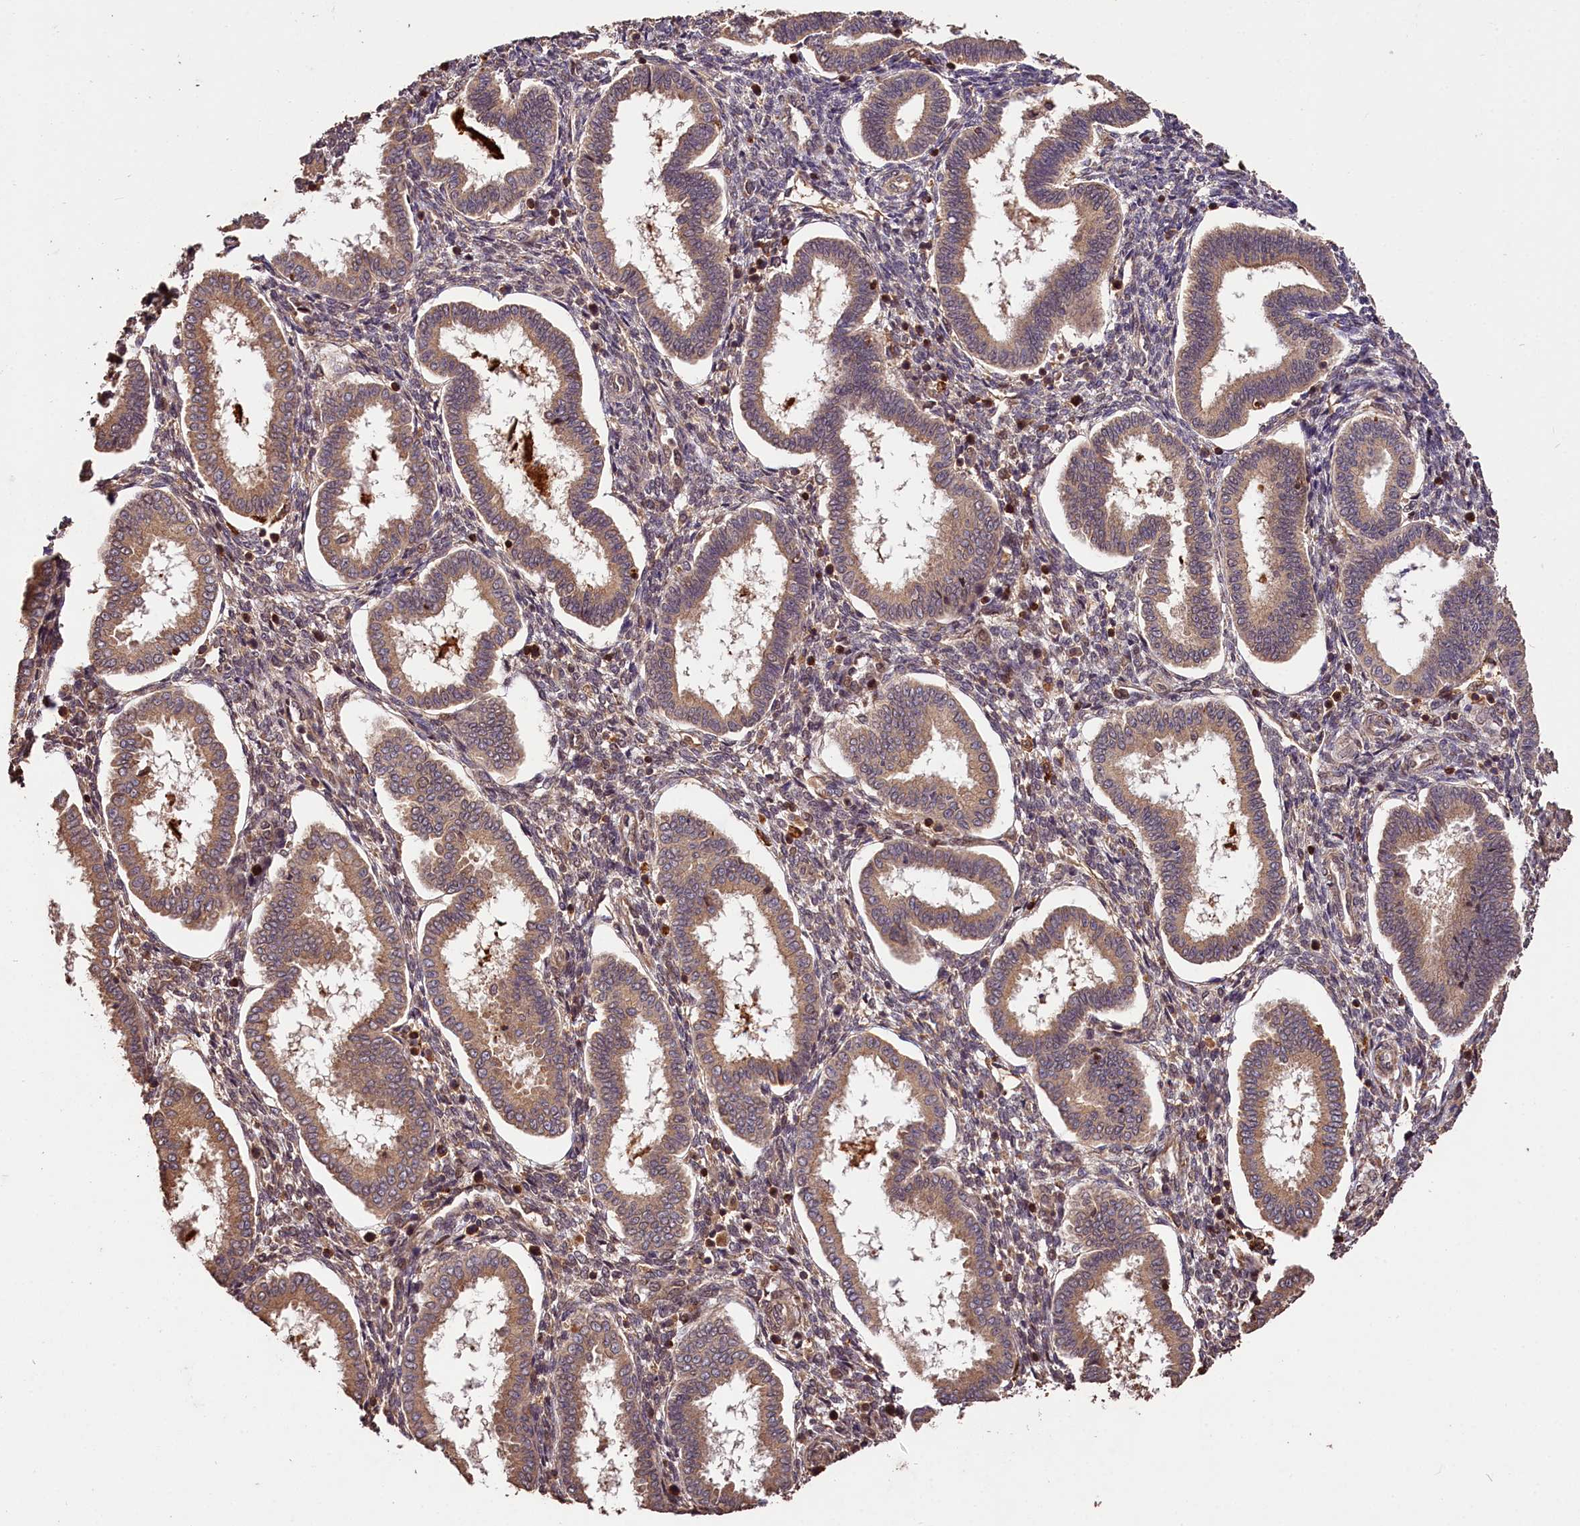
{"staining": {"intensity": "moderate", "quantity": ">75%", "location": "cytoplasmic/membranous,nuclear"}, "tissue": "endometrium", "cell_type": "Cells in endometrial stroma", "image_type": "normal", "snomed": [{"axis": "morphology", "description": "Normal tissue, NOS"}, {"axis": "topography", "description": "Endometrium"}], "caption": "Cells in endometrial stroma demonstrate moderate cytoplasmic/membranous,nuclear expression in about >75% of cells in unremarkable endometrium.", "gene": "KPTN", "patient": {"sex": "female", "age": 24}}